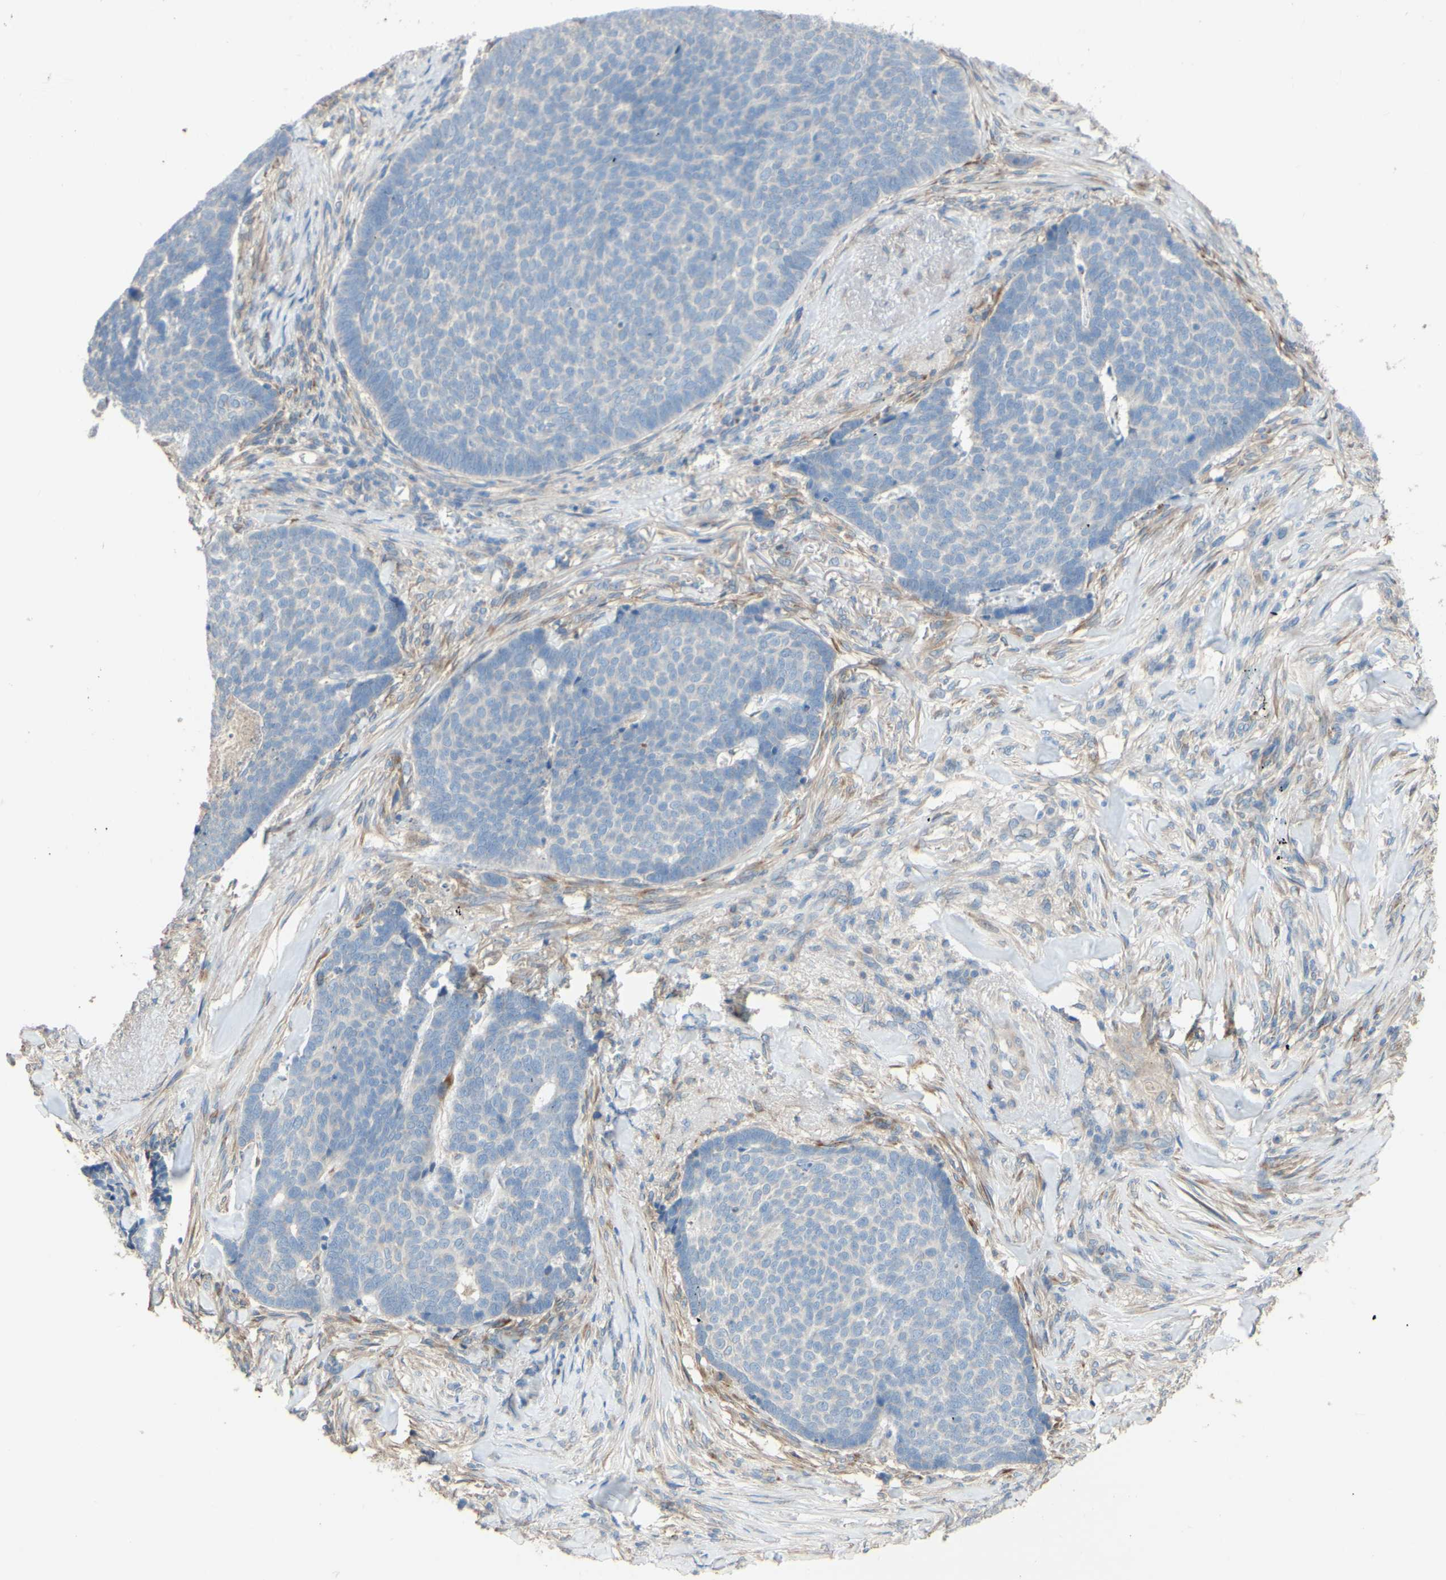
{"staining": {"intensity": "negative", "quantity": "none", "location": "none"}, "tissue": "skin cancer", "cell_type": "Tumor cells", "image_type": "cancer", "snomed": [{"axis": "morphology", "description": "Basal cell carcinoma"}, {"axis": "topography", "description": "Skin"}], "caption": "The IHC micrograph has no significant expression in tumor cells of skin basal cell carcinoma tissue. (Stains: DAB immunohistochemistry (IHC) with hematoxylin counter stain, Microscopy: brightfield microscopy at high magnification).", "gene": "DKK3", "patient": {"sex": "male", "age": 84}}